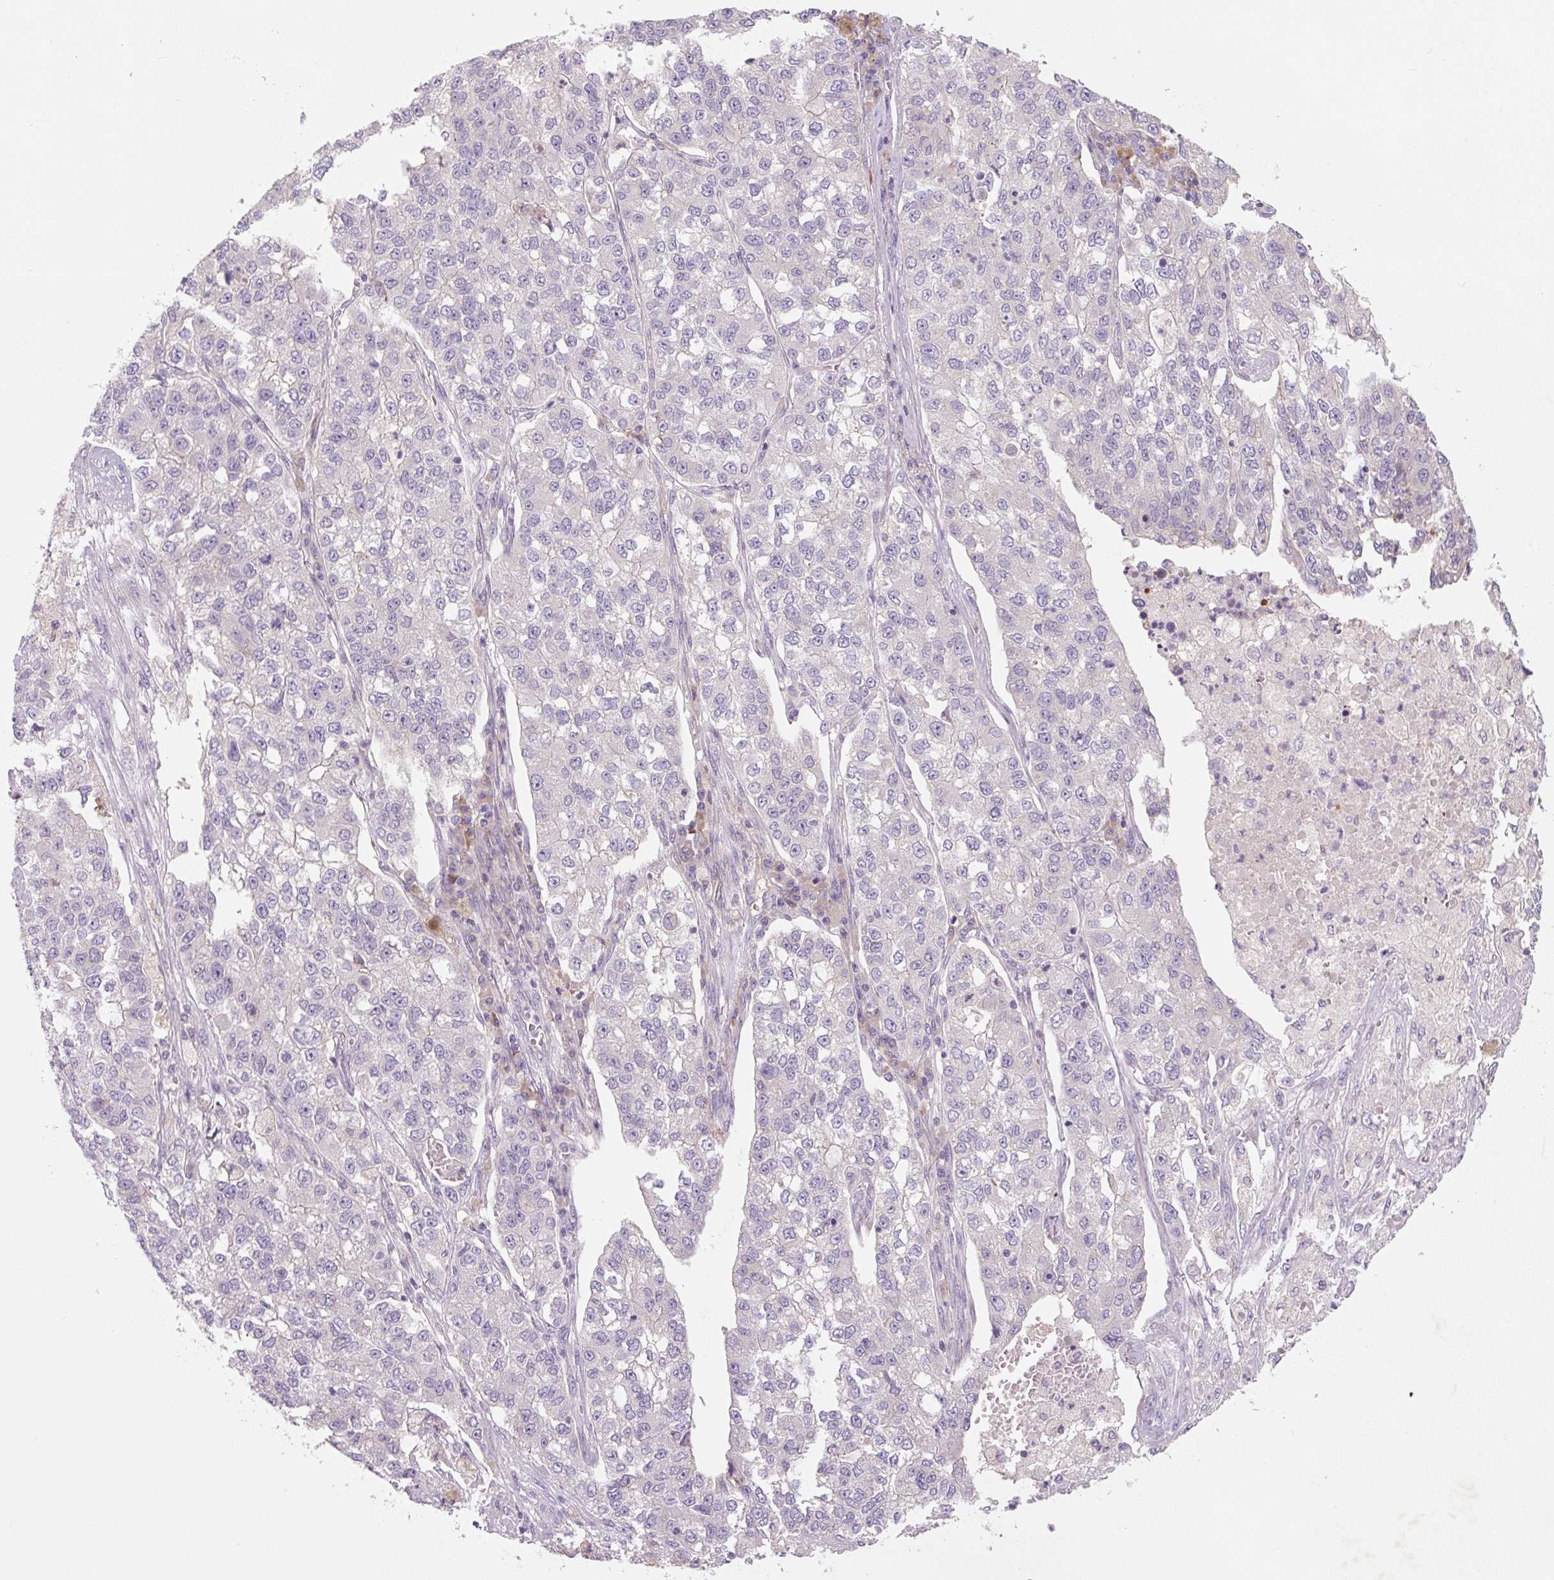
{"staining": {"intensity": "negative", "quantity": "none", "location": "none"}, "tissue": "lung cancer", "cell_type": "Tumor cells", "image_type": "cancer", "snomed": [{"axis": "morphology", "description": "Adenocarcinoma, NOS"}, {"axis": "topography", "description": "Lung"}], "caption": "Immunohistochemistry (IHC) photomicrograph of human lung adenocarcinoma stained for a protein (brown), which exhibits no expression in tumor cells.", "gene": "TMEM100", "patient": {"sex": "male", "age": 49}}